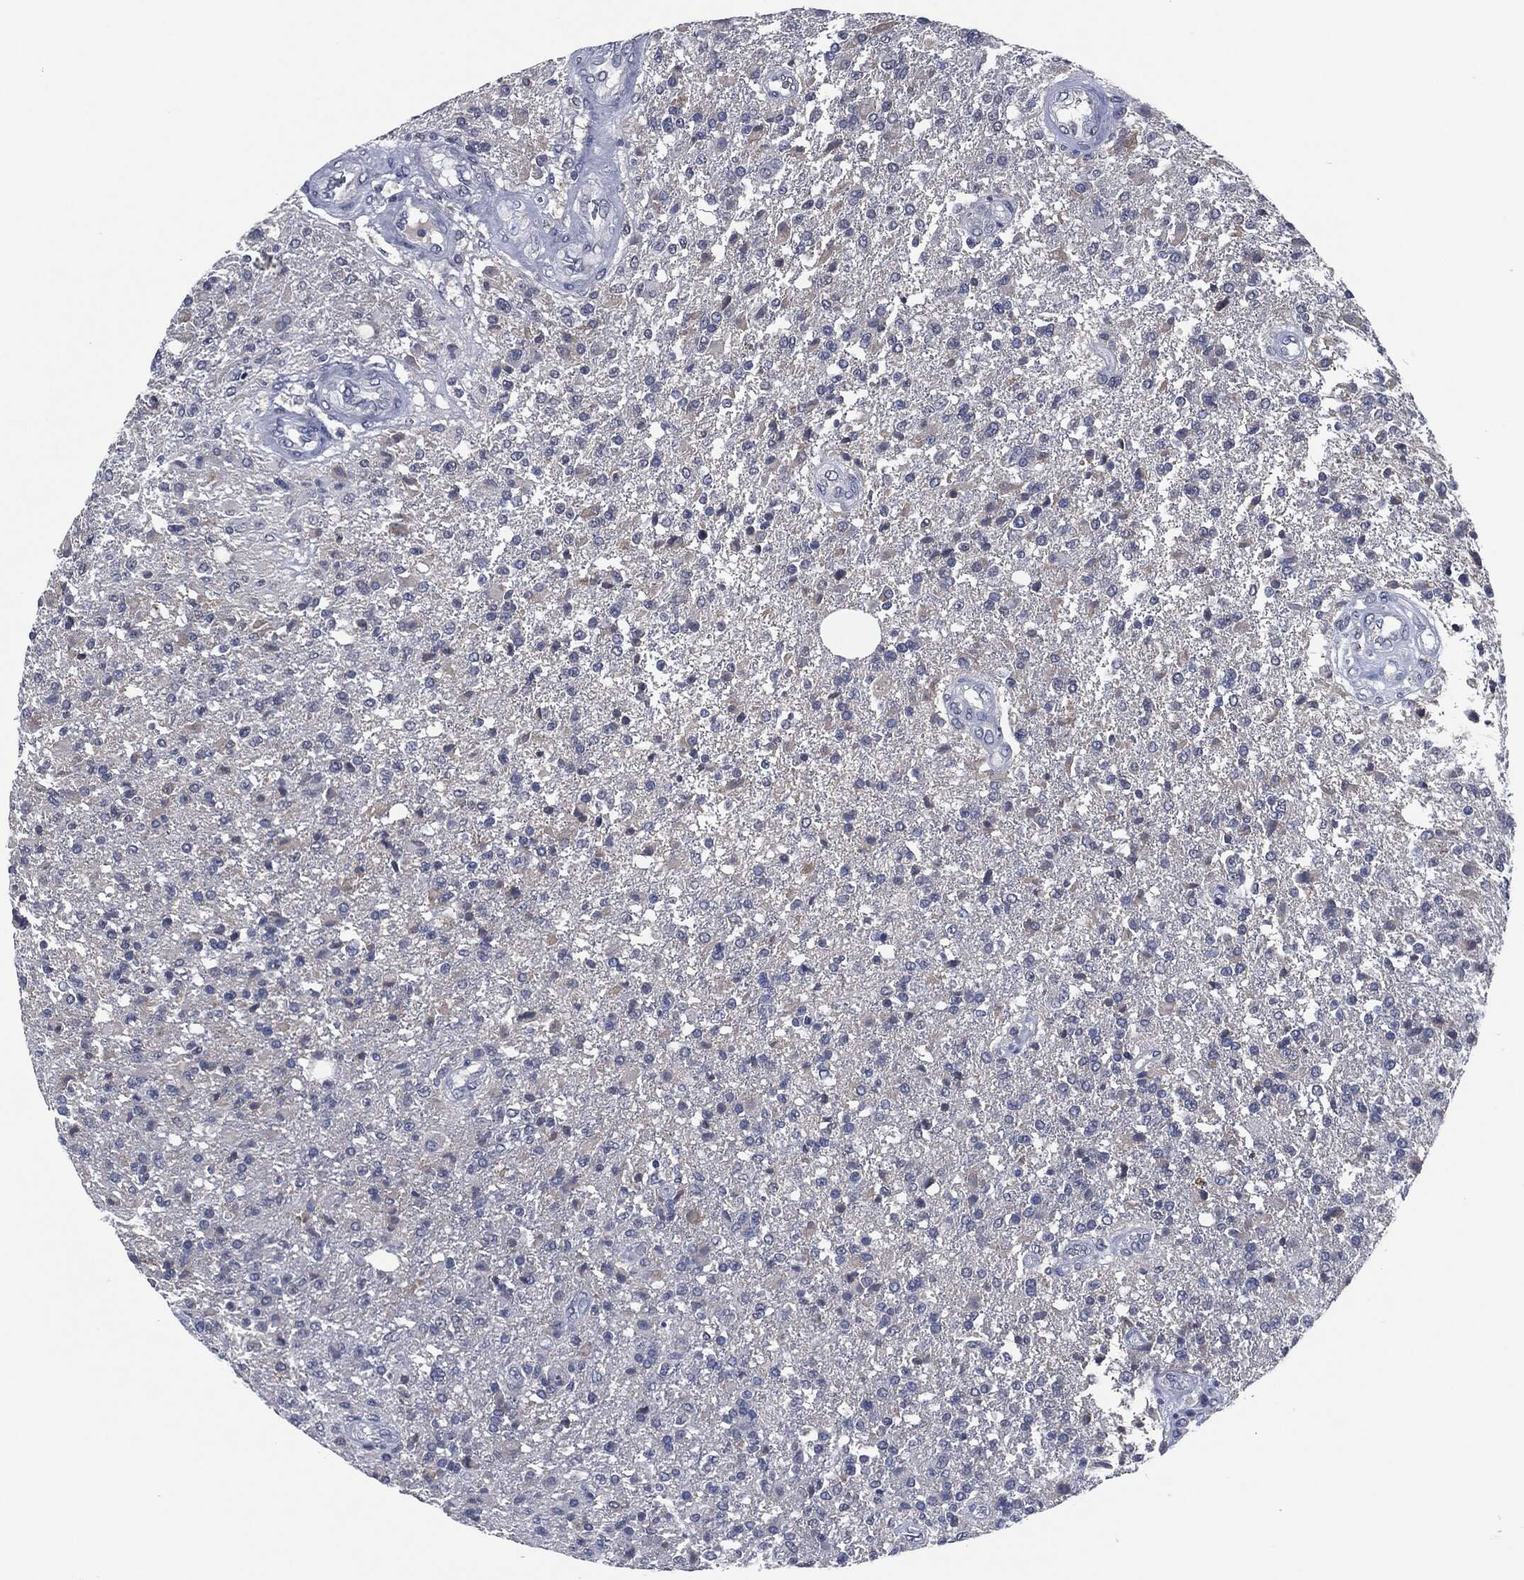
{"staining": {"intensity": "negative", "quantity": "none", "location": "none"}, "tissue": "glioma", "cell_type": "Tumor cells", "image_type": "cancer", "snomed": [{"axis": "morphology", "description": "Glioma, malignant, High grade"}, {"axis": "topography", "description": "Brain"}], "caption": "There is no significant staining in tumor cells of malignant glioma (high-grade). Brightfield microscopy of immunohistochemistry stained with DAB (3,3'-diaminobenzidine) (brown) and hematoxylin (blue), captured at high magnification.", "gene": "IL2RG", "patient": {"sex": "male", "age": 56}}